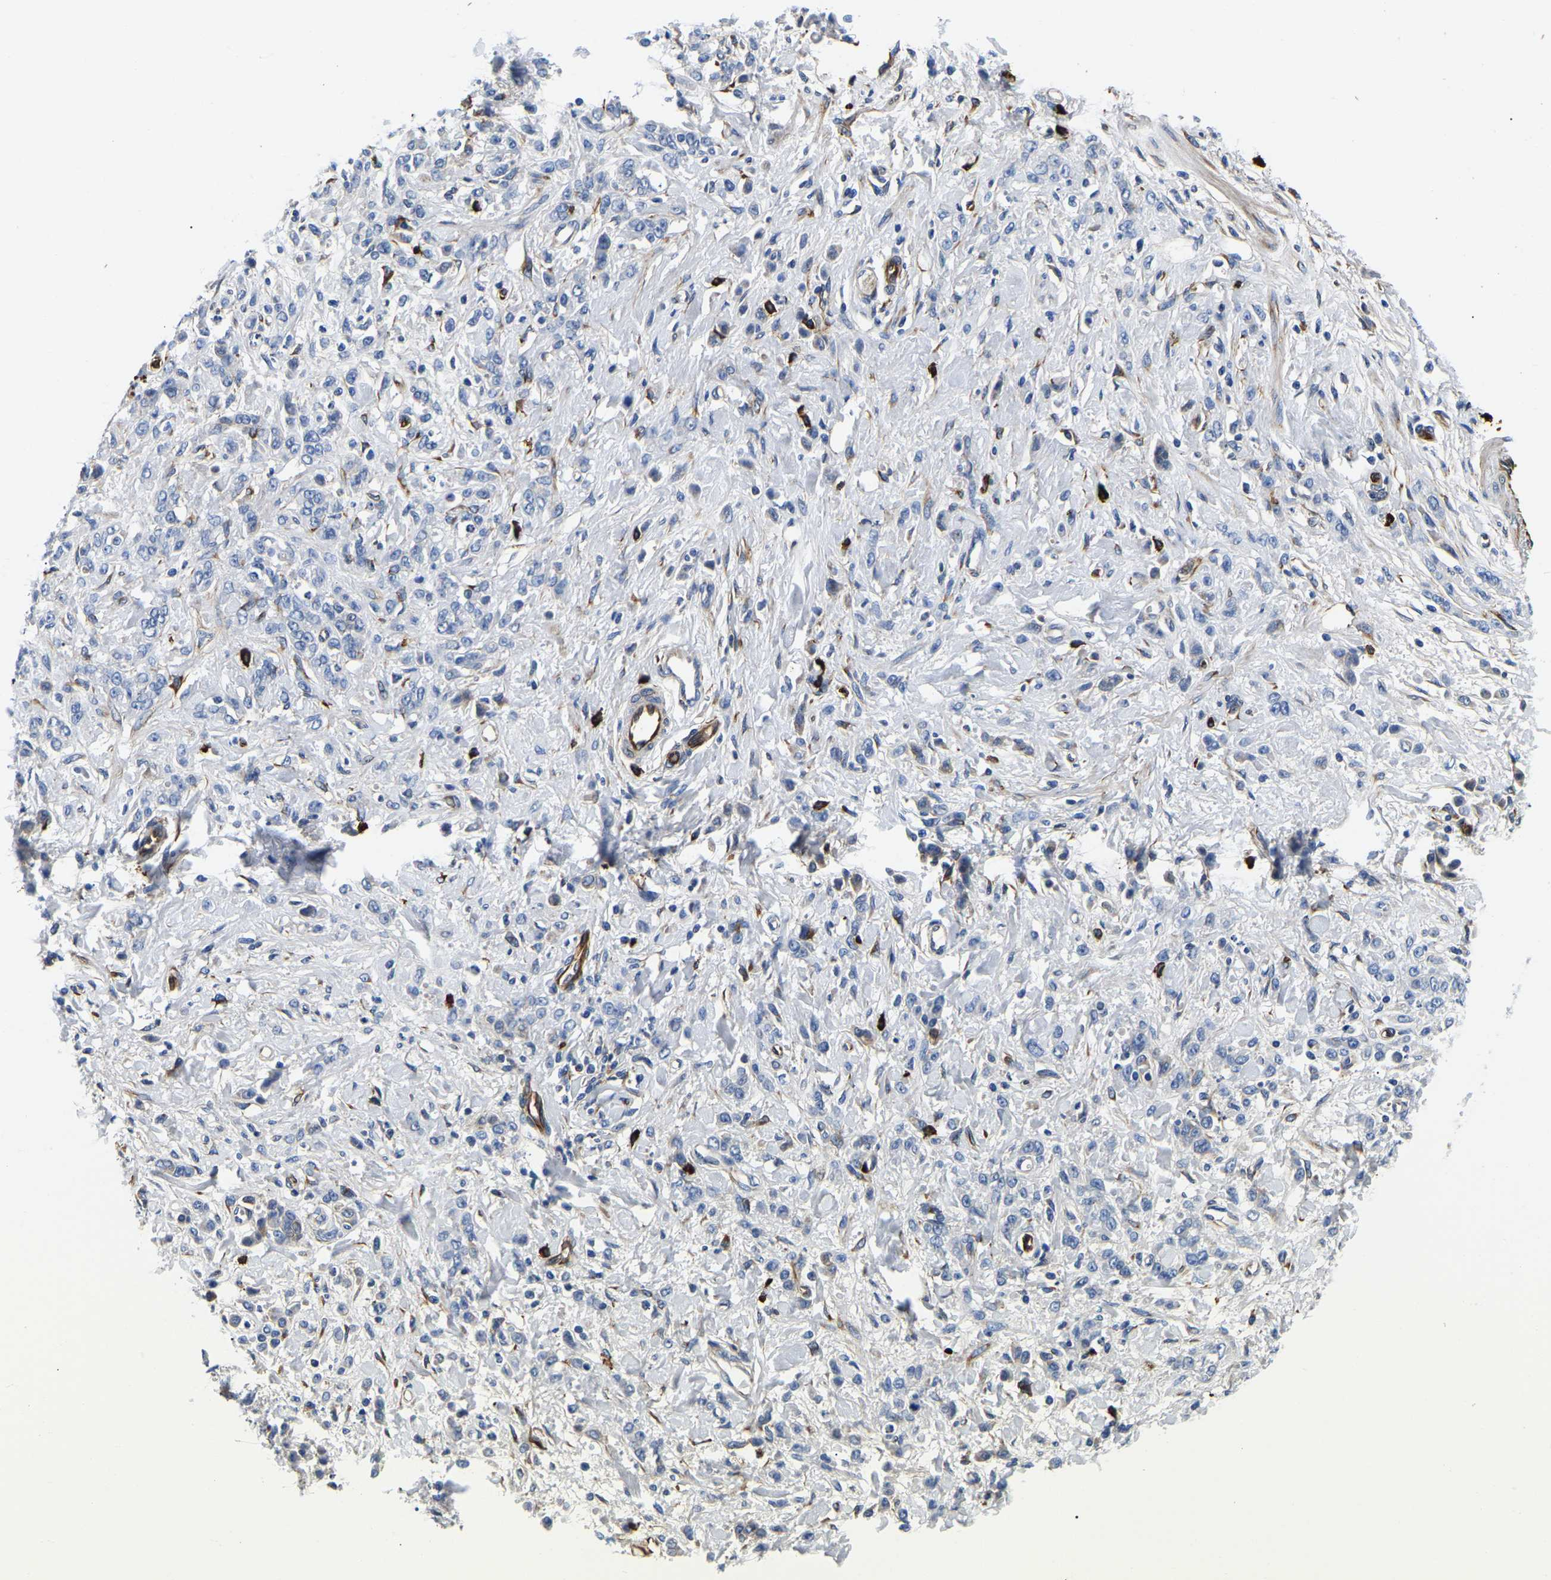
{"staining": {"intensity": "negative", "quantity": "none", "location": "none"}, "tissue": "stomach cancer", "cell_type": "Tumor cells", "image_type": "cancer", "snomed": [{"axis": "morphology", "description": "Normal tissue, NOS"}, {"axis": "morphology", "description": "Adenocarcinoma, NOS"}, {"axis": "topography", "description": "Stomach"}], "caption": "Human stomach cancer stained for a protein using immunohistochemistry demonstrates no expression in tumor cells.", "gene": "DUSP8", "patient": {"sex": "male", "age": 82}}